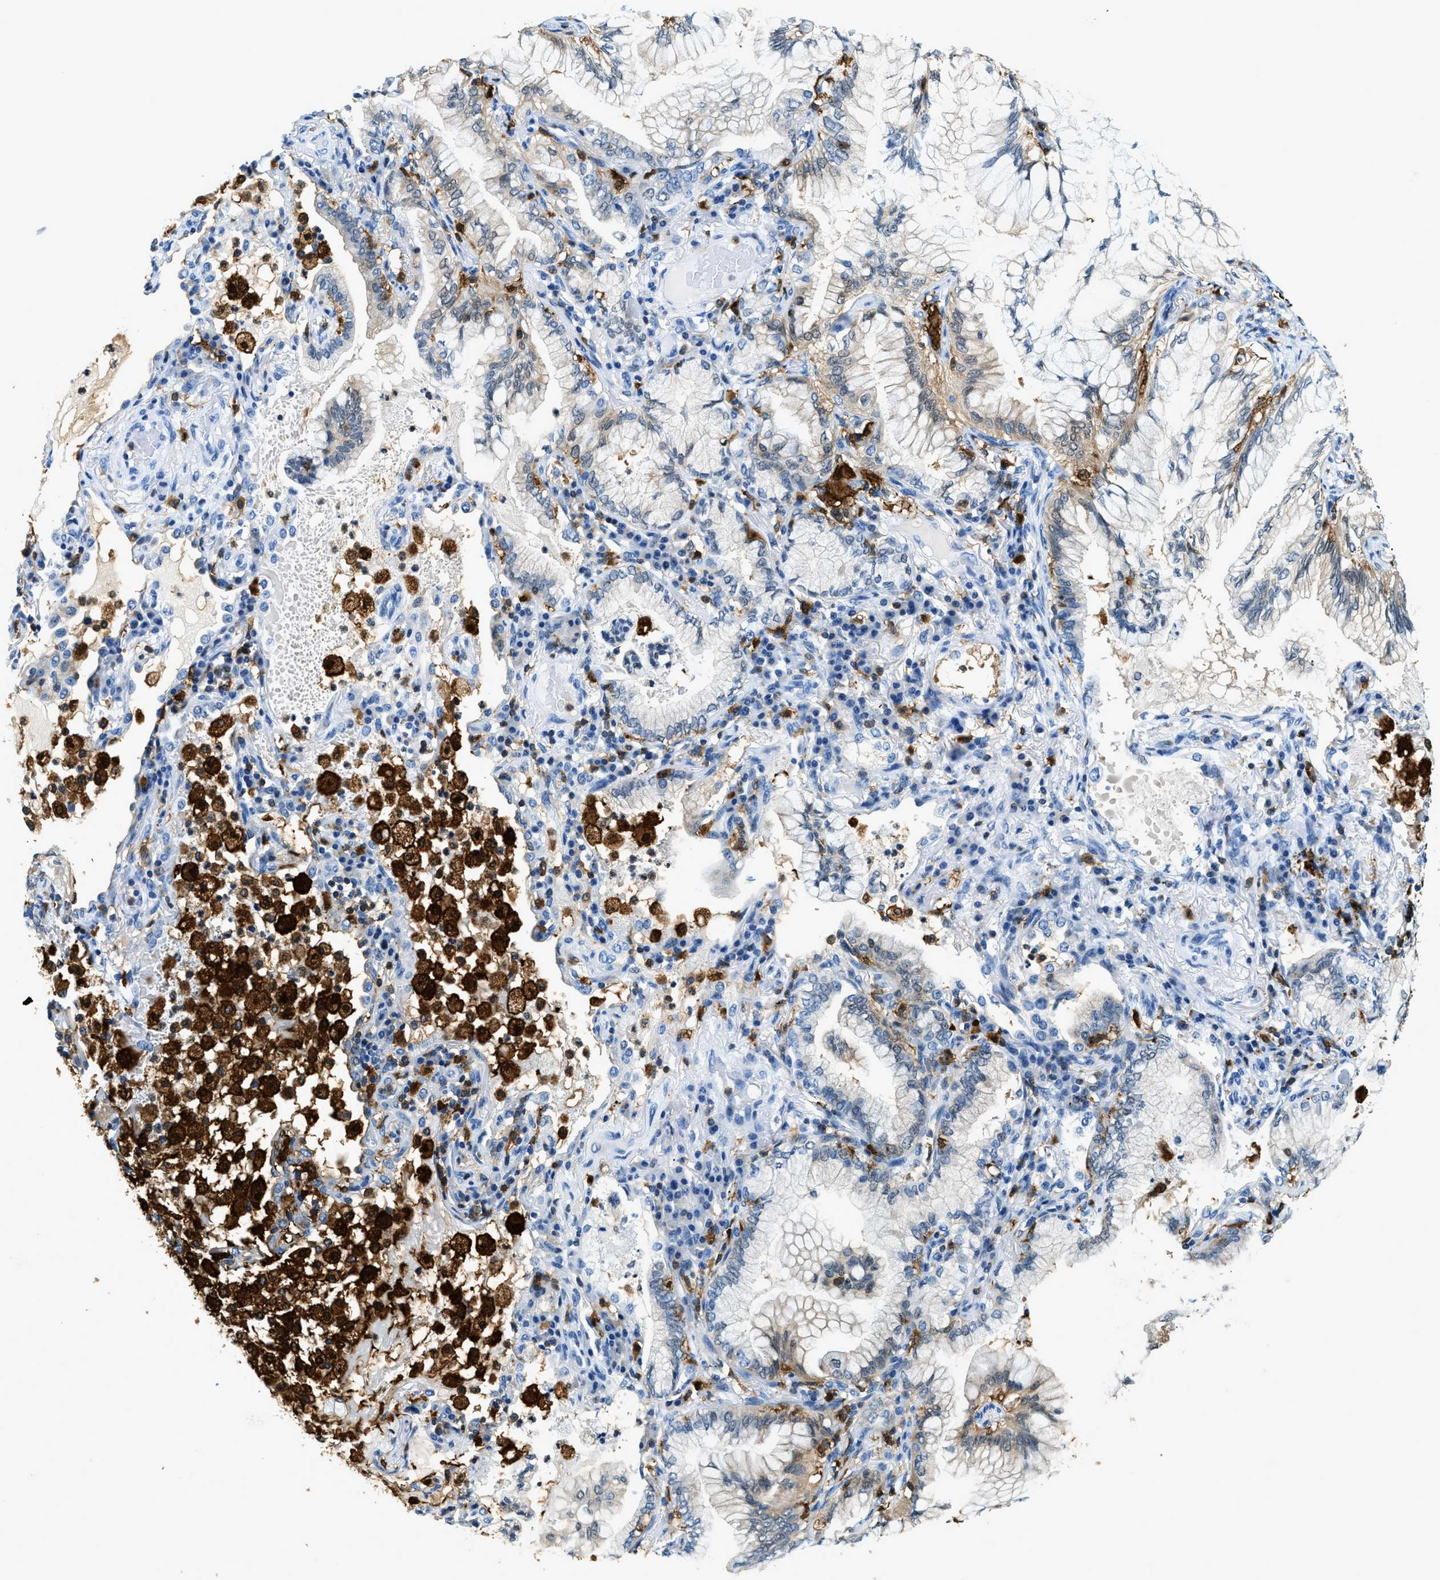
{"staining": {"intensity": "negative", "quantity": "none", "location": "none"}, "tissue": "lung cancer", "cell_type": "Tumor cells", "image_type": "cancer", "snomed": [{"axis": "morphology", "description": "Adenocarcinoma, NOS"}, {"axis": "topography", "description": "Lung"}], "caption": "This is an IHC histopathology image of lung adenocarcinoma. There is no expression in tumor cells.", "gene": "CAPG", "patient": {"sex": "female", "age": 70}}